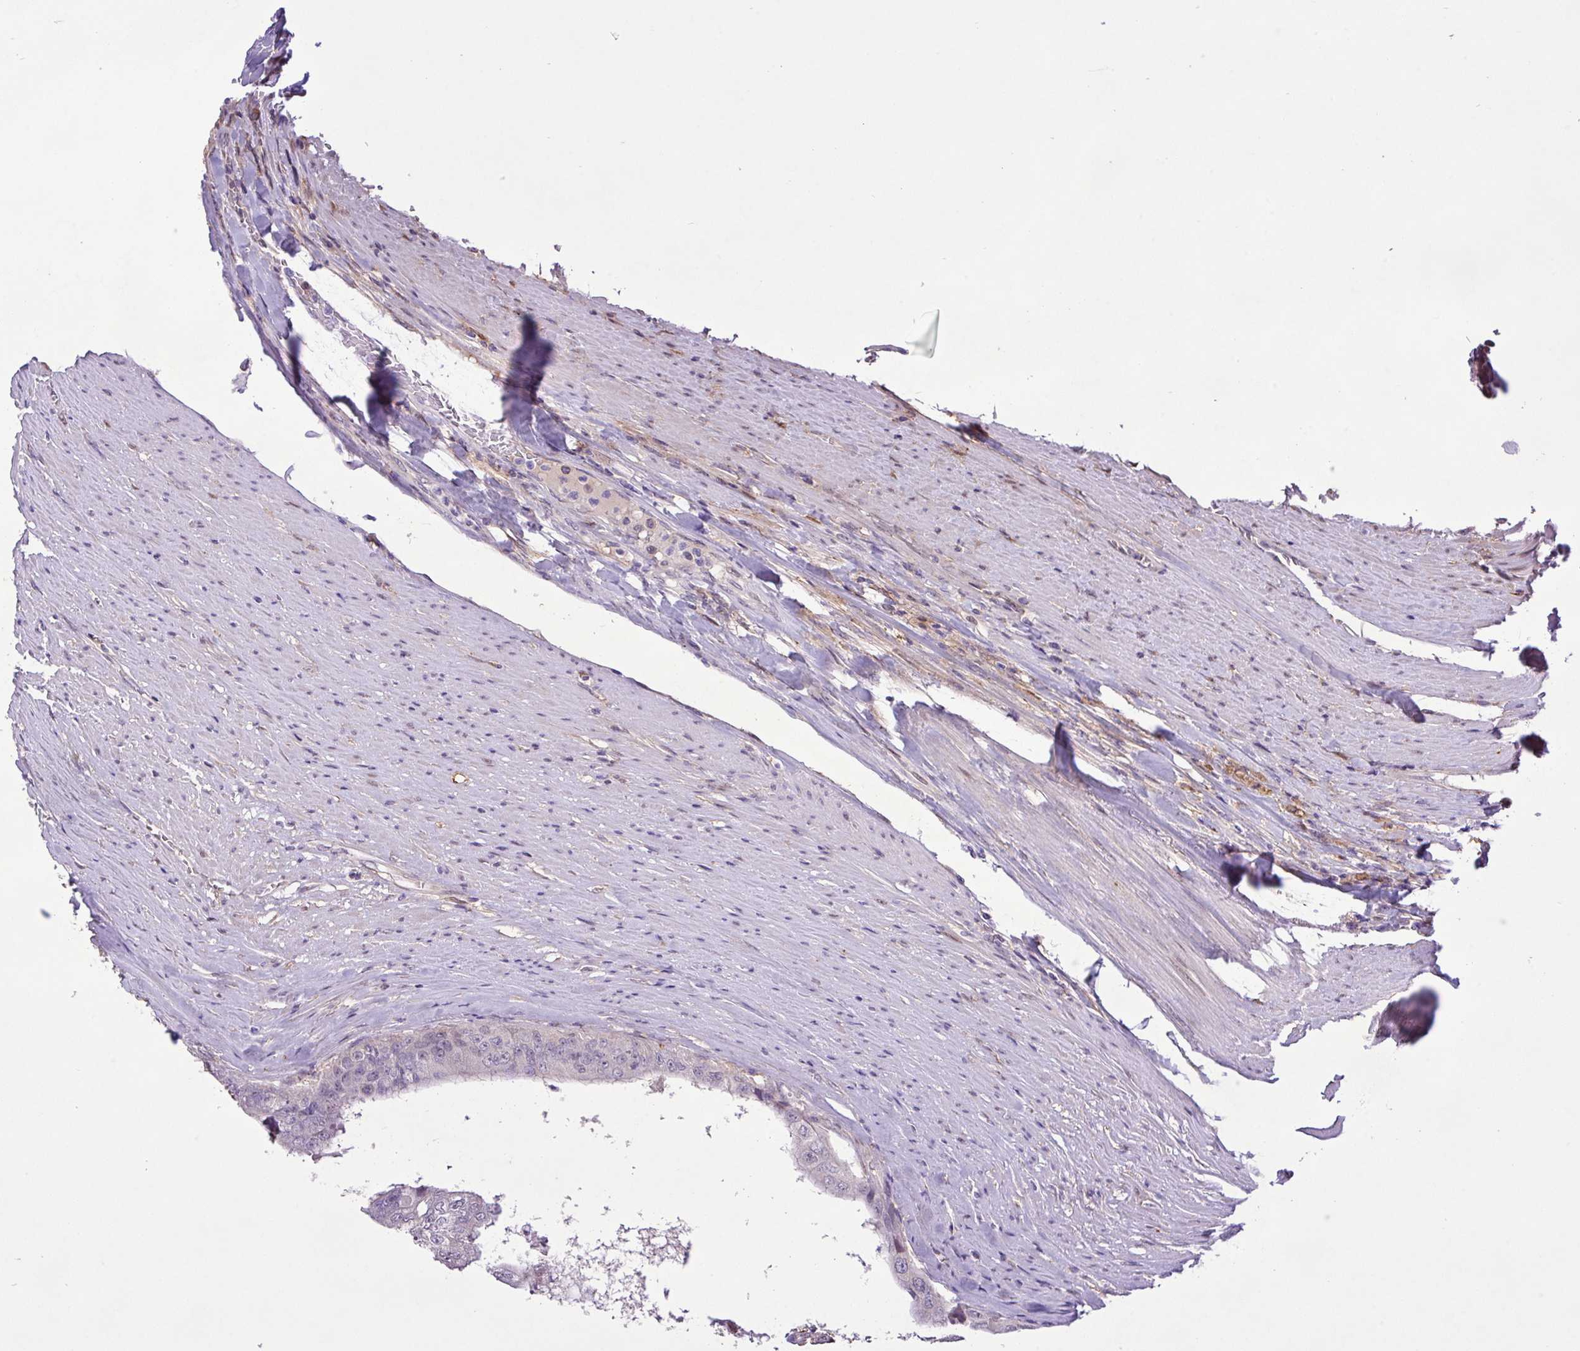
{"staining": {"intensity": "negative", "quantity": "none", "location": "none"}, "tissue": "colorectal cancer", "cell_type": "Tumor cells", "image_type": "cancer", "snomed": [{"axis": "morphology", "description": "Adenocarcinoma, NOS"}, {"axis": "topography", "description": "Colon"}], "caption": "An immunohistochemistry (IHC) micrograph of colorectal cancer is shown. There is no staining in tumor cells of colorectal cancer.", "gene": "RPP25L", "patient": {"sex": "female", "age": 67}}